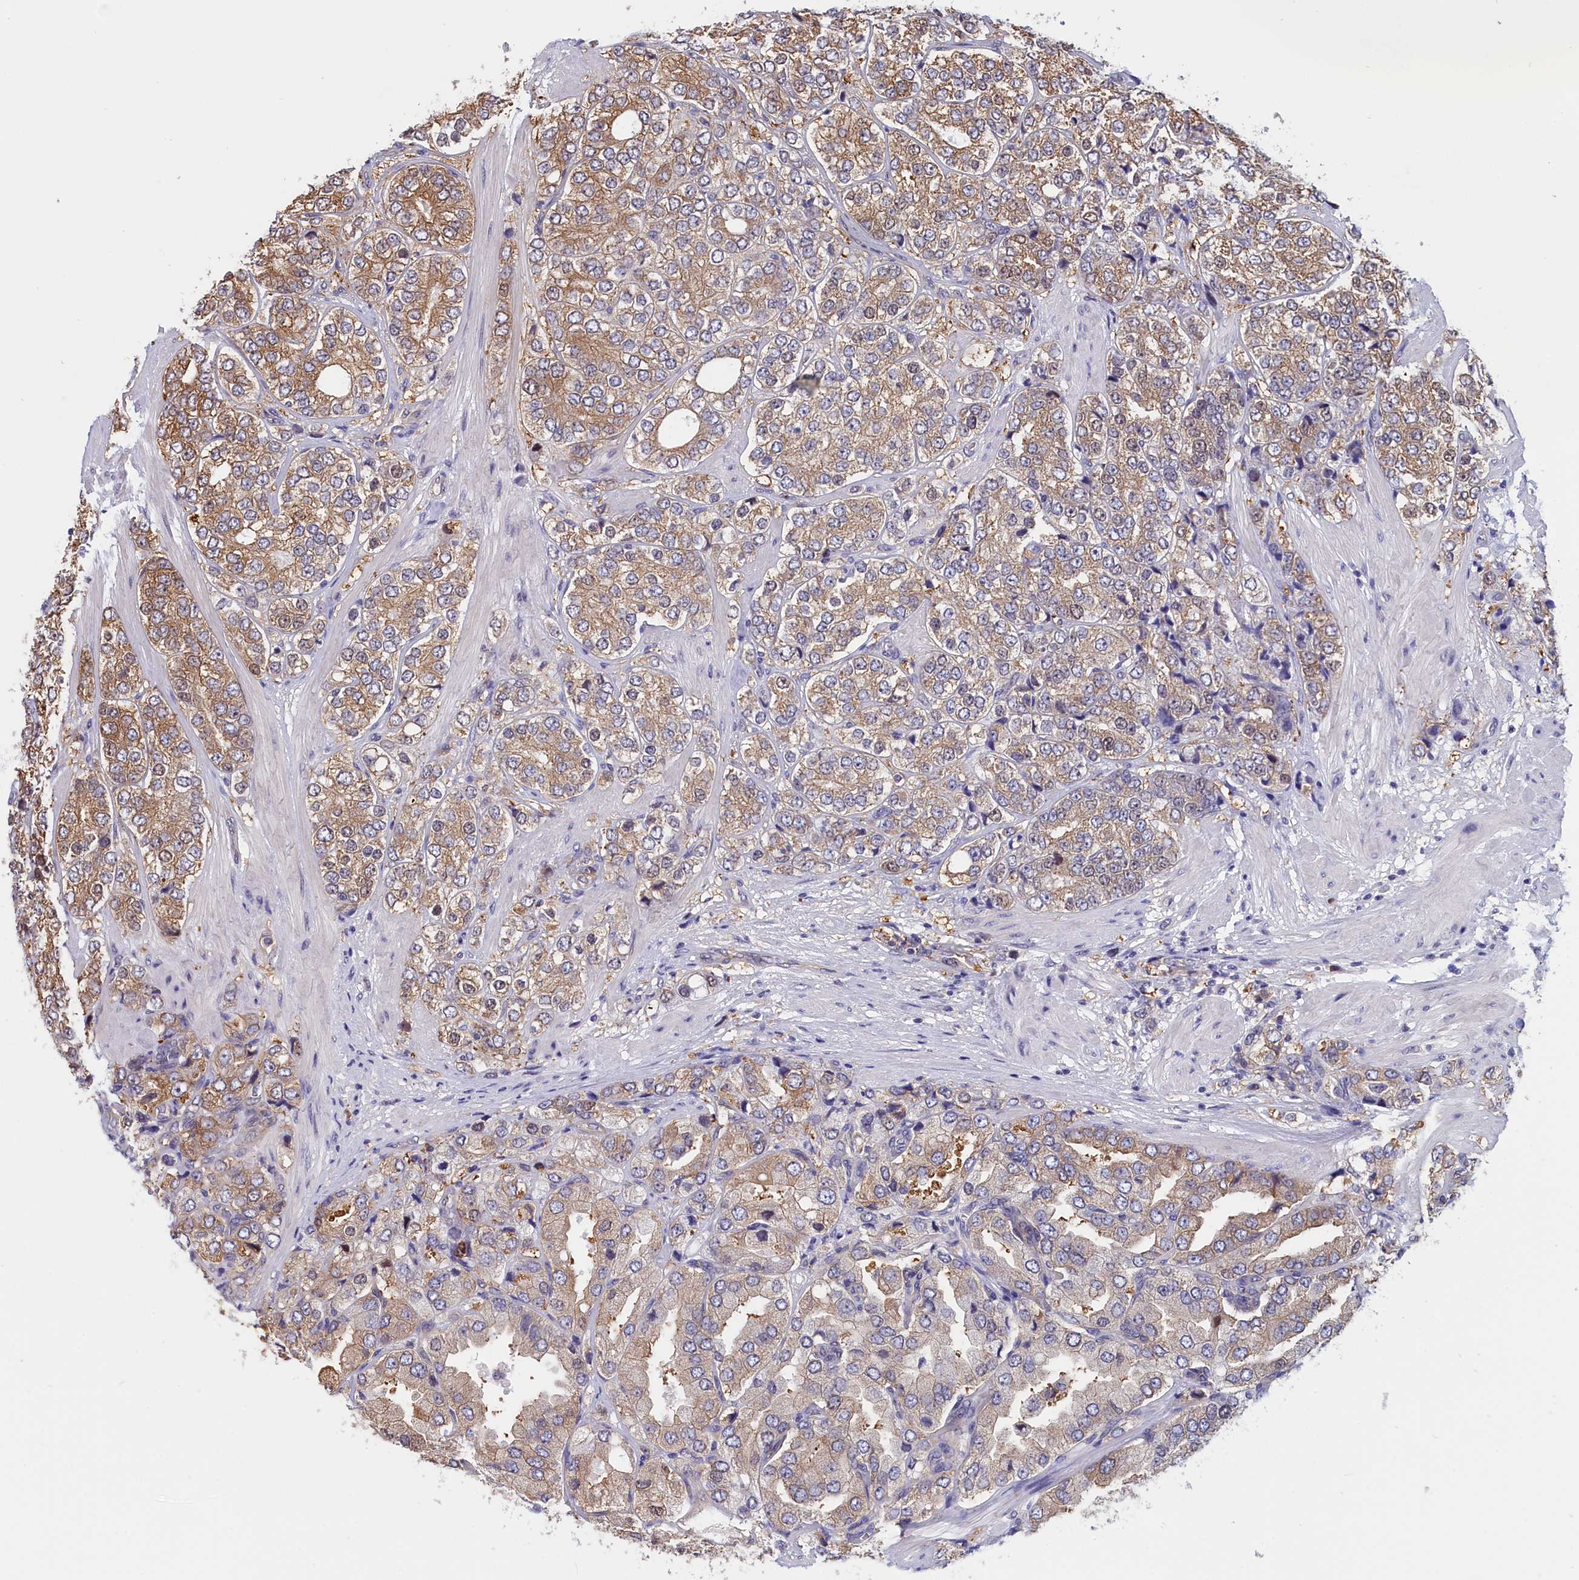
{"staining": {"intensity": "moderate", "quantity": "25%-75%", "location": "cytoplasmic/membranous"}, "tissue": "prostate cancer", "cell_type": "Tumor cells", "image_type": "cancer", "snomed": [{"axis": "morphology", "description": "Adenocarcinoma, High grade"}, {"axis": "topography", "description": "Prostate"}], "caption": "Immunohistochemical staining of human prostate cancer shows moderate cytoplasmic/membranous protein staining in about 25%-75% of tumor cells. Immunohistochemistry (ihc) stains the protein in brown and the nuclei are stained blue.", "gene": "ABCC8", "patient": {"sex": "male", "age": 50}}